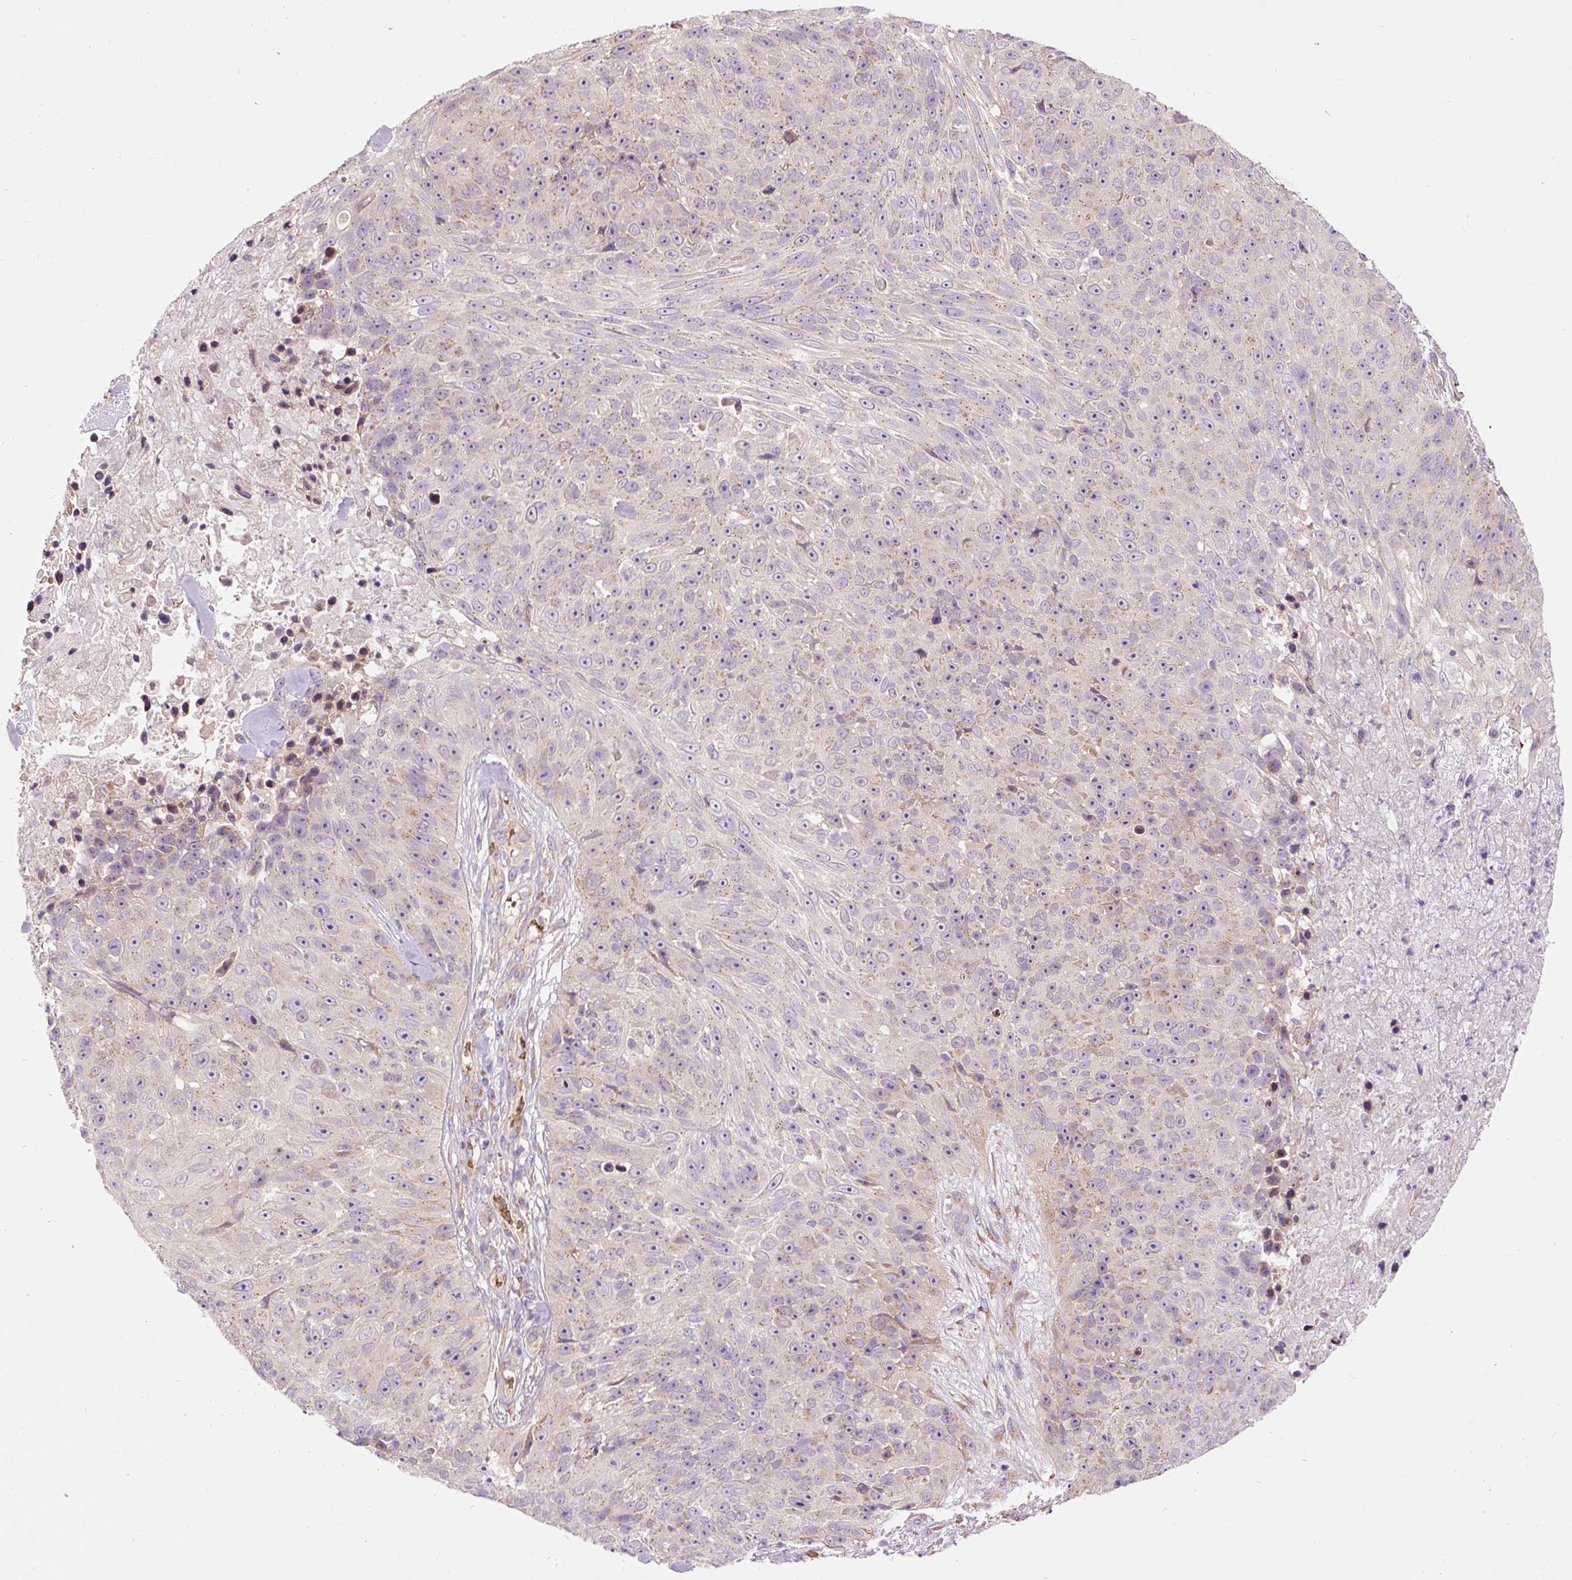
{"staining": {"intensity": "weak", "quantity": "25%-75%", "location": "cytoplasmic/membranous"}, "tissue": "skin cancer", "cell_type": "Tumor cells", "image_type": "cancer", "snomed": [{"axis": "morphology", "description": "Squamous cell carcinoma, NOS"}, {"axis": "topography", "description": "Skin"}], "caption": "There is low levels of weak cytoplasmic/membranous staining in tumor cells of skin cancer (squamous cell carcinoma), as demonstrated by immunohistochemical staining (brown color).", "gene": "PRRC2A", "patient": {"sex": "female", "age": 87}}